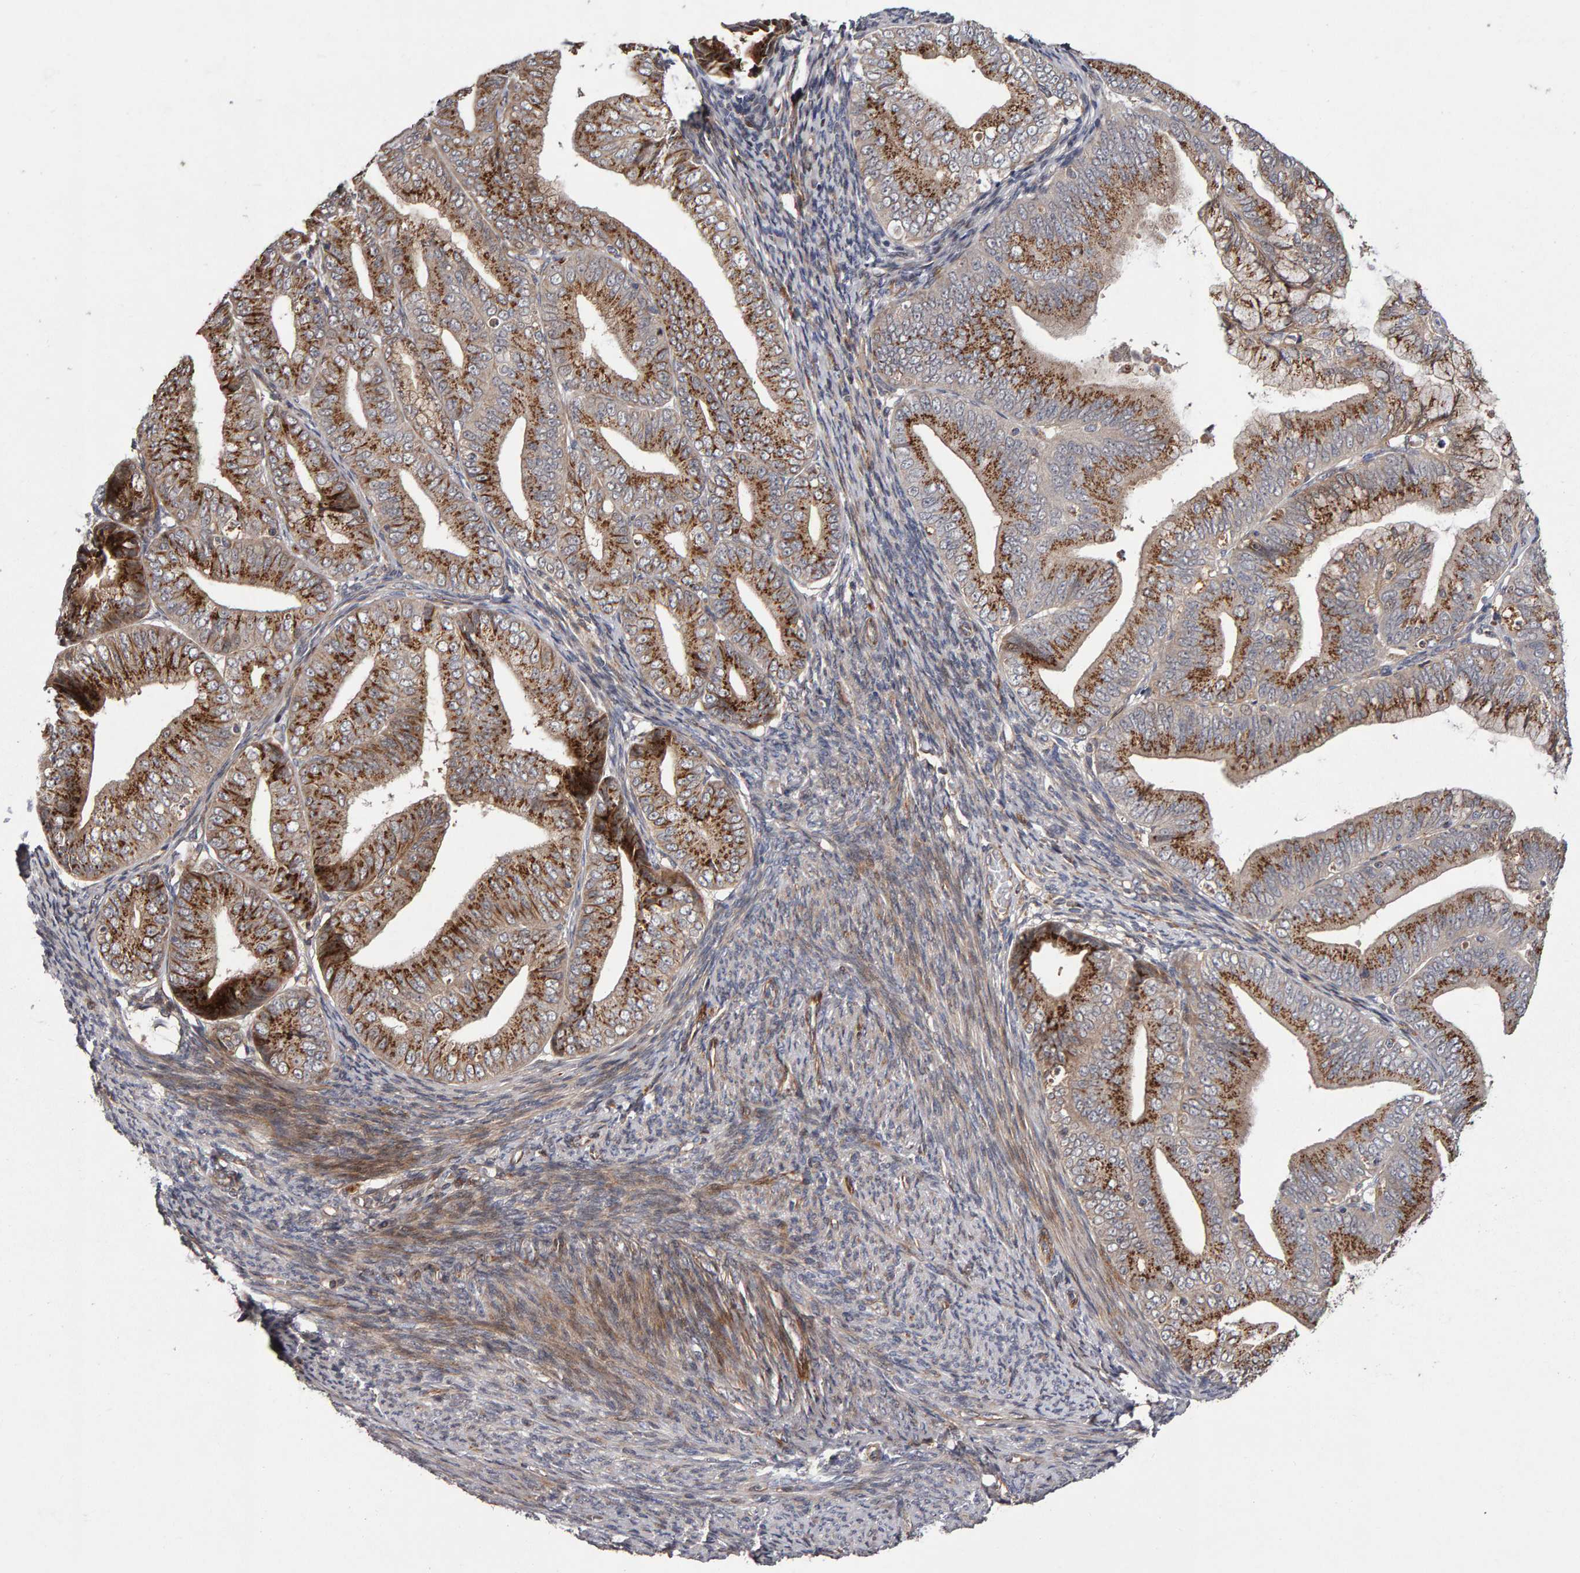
{"staining": {"intensity": "strong", "quantity": ">75%", "location": "cytoplasmic/membranous"}, "tissue": "endometrial cancer", "cell_type": "Tumor cells", "image_type": "cancer", "snomed": [{"axis": "morphology", "description": "Adenocarcinoma, NOS"}, {"axis": "topography", "description": "Endometrium"}], "caption": "Immunohistochemical staining of human adenocarcinoma (endometrial) displays strong cytoplasmic/membranous protein positivity in approximately >75% of tumor cells. (Stains: DAB in brown, nuclei in blue, Microscopy: brightfield microscopy at high magnification).", "gene": "CANT1", "patient": {"sex": "female", "age": 63}}